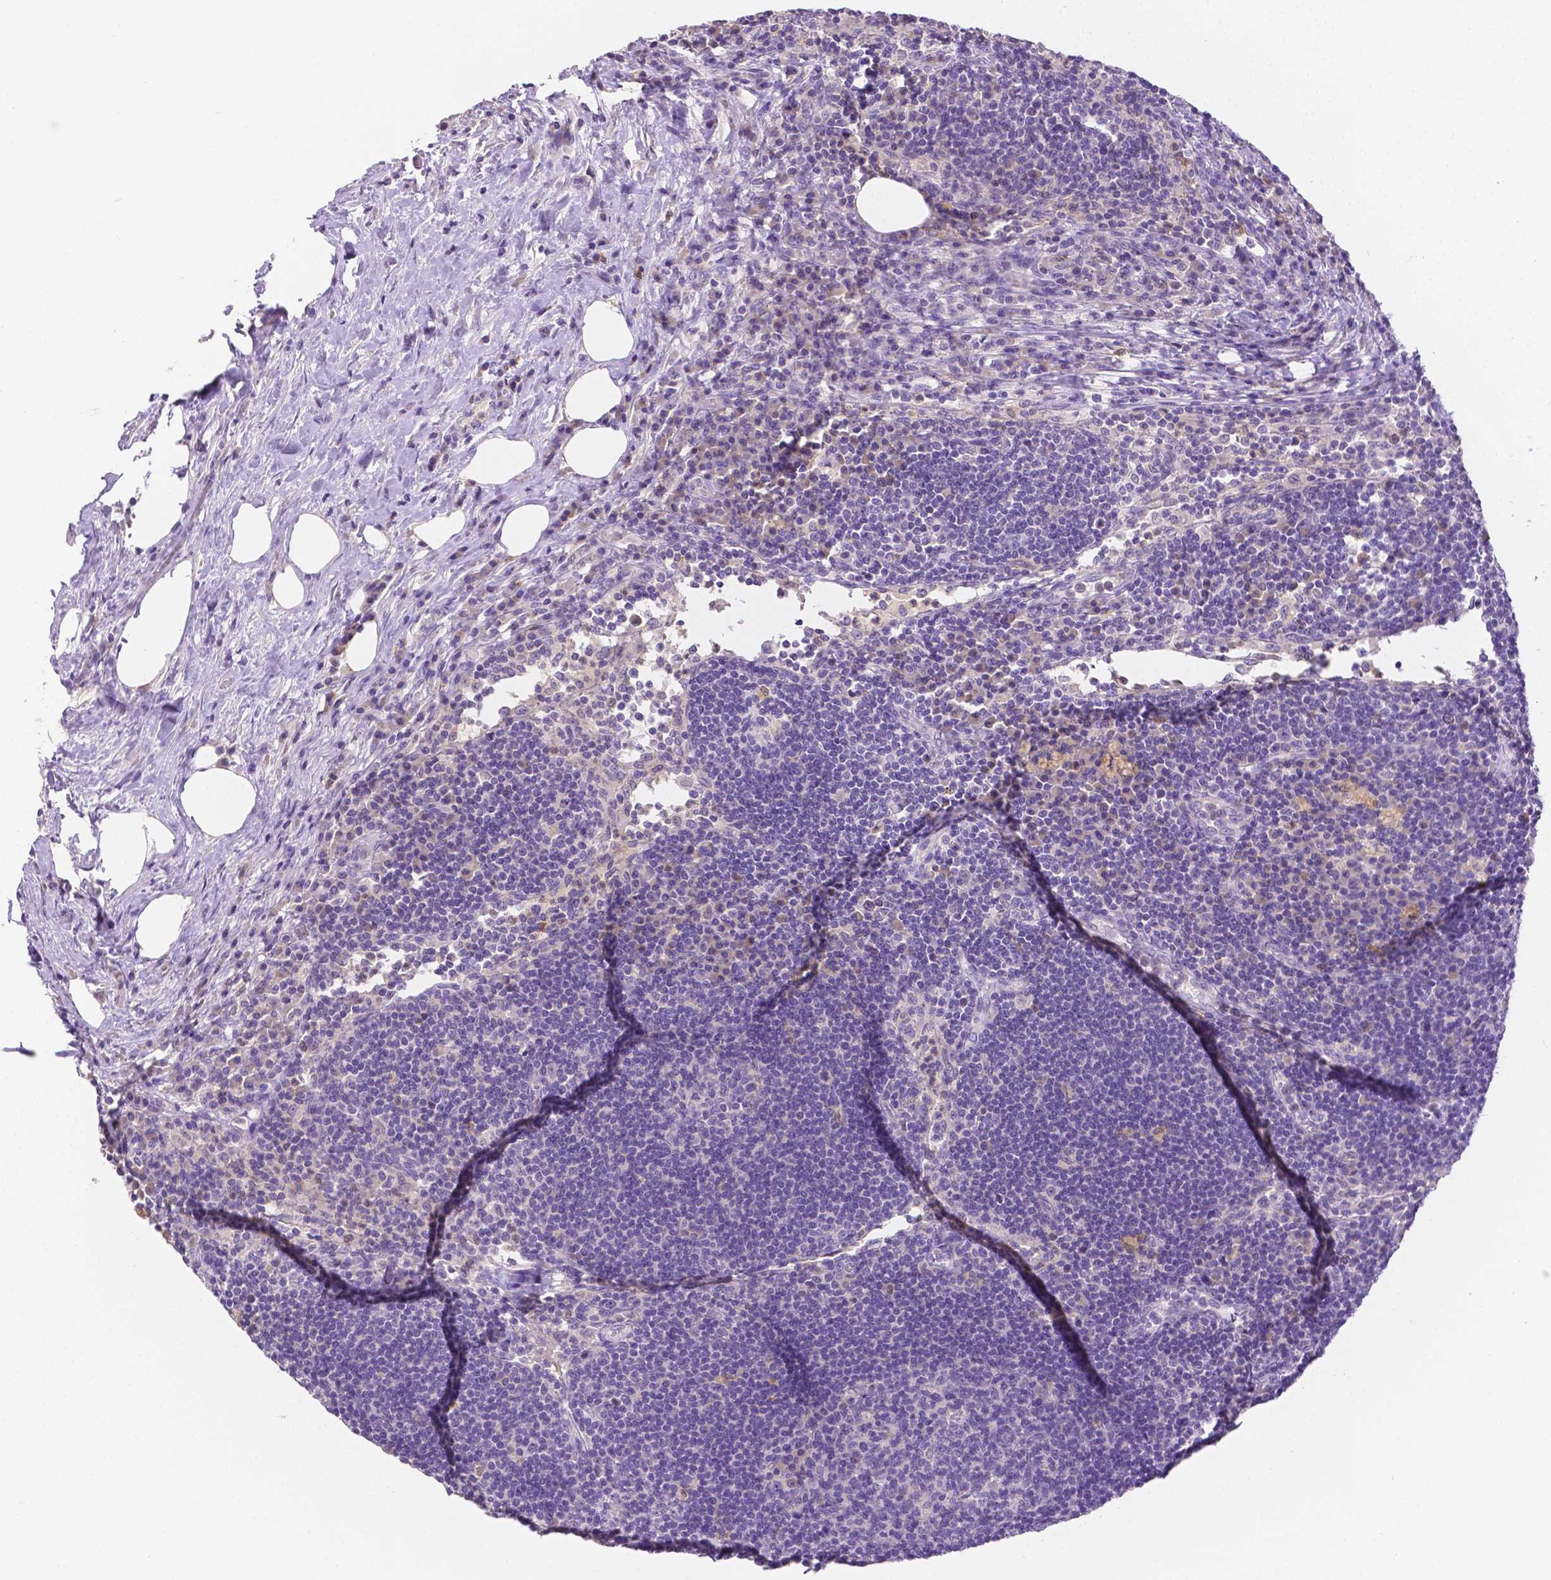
{"staining": {"intensity": "negative", "quantity": "none", "location": "none"}, "tissue": "lymph node", "cell_type": "Germinal center cells", "image_type": "normal", "snomed": [{"axis": "morphology", "description": "Normal tissue, NOS"}, {"axis": "topography", "description": "Lymph node"}], "caption": "IHC of unremarkable lymph node displays no staining in germinal center cells. (Stains: DAB immunohistochemistry with hematoxylin counter stain, Microscopy: brightfield microscopy at high magnification).", "gene": "NXPH2", "patient": {"sex": "male", "age": 67}}